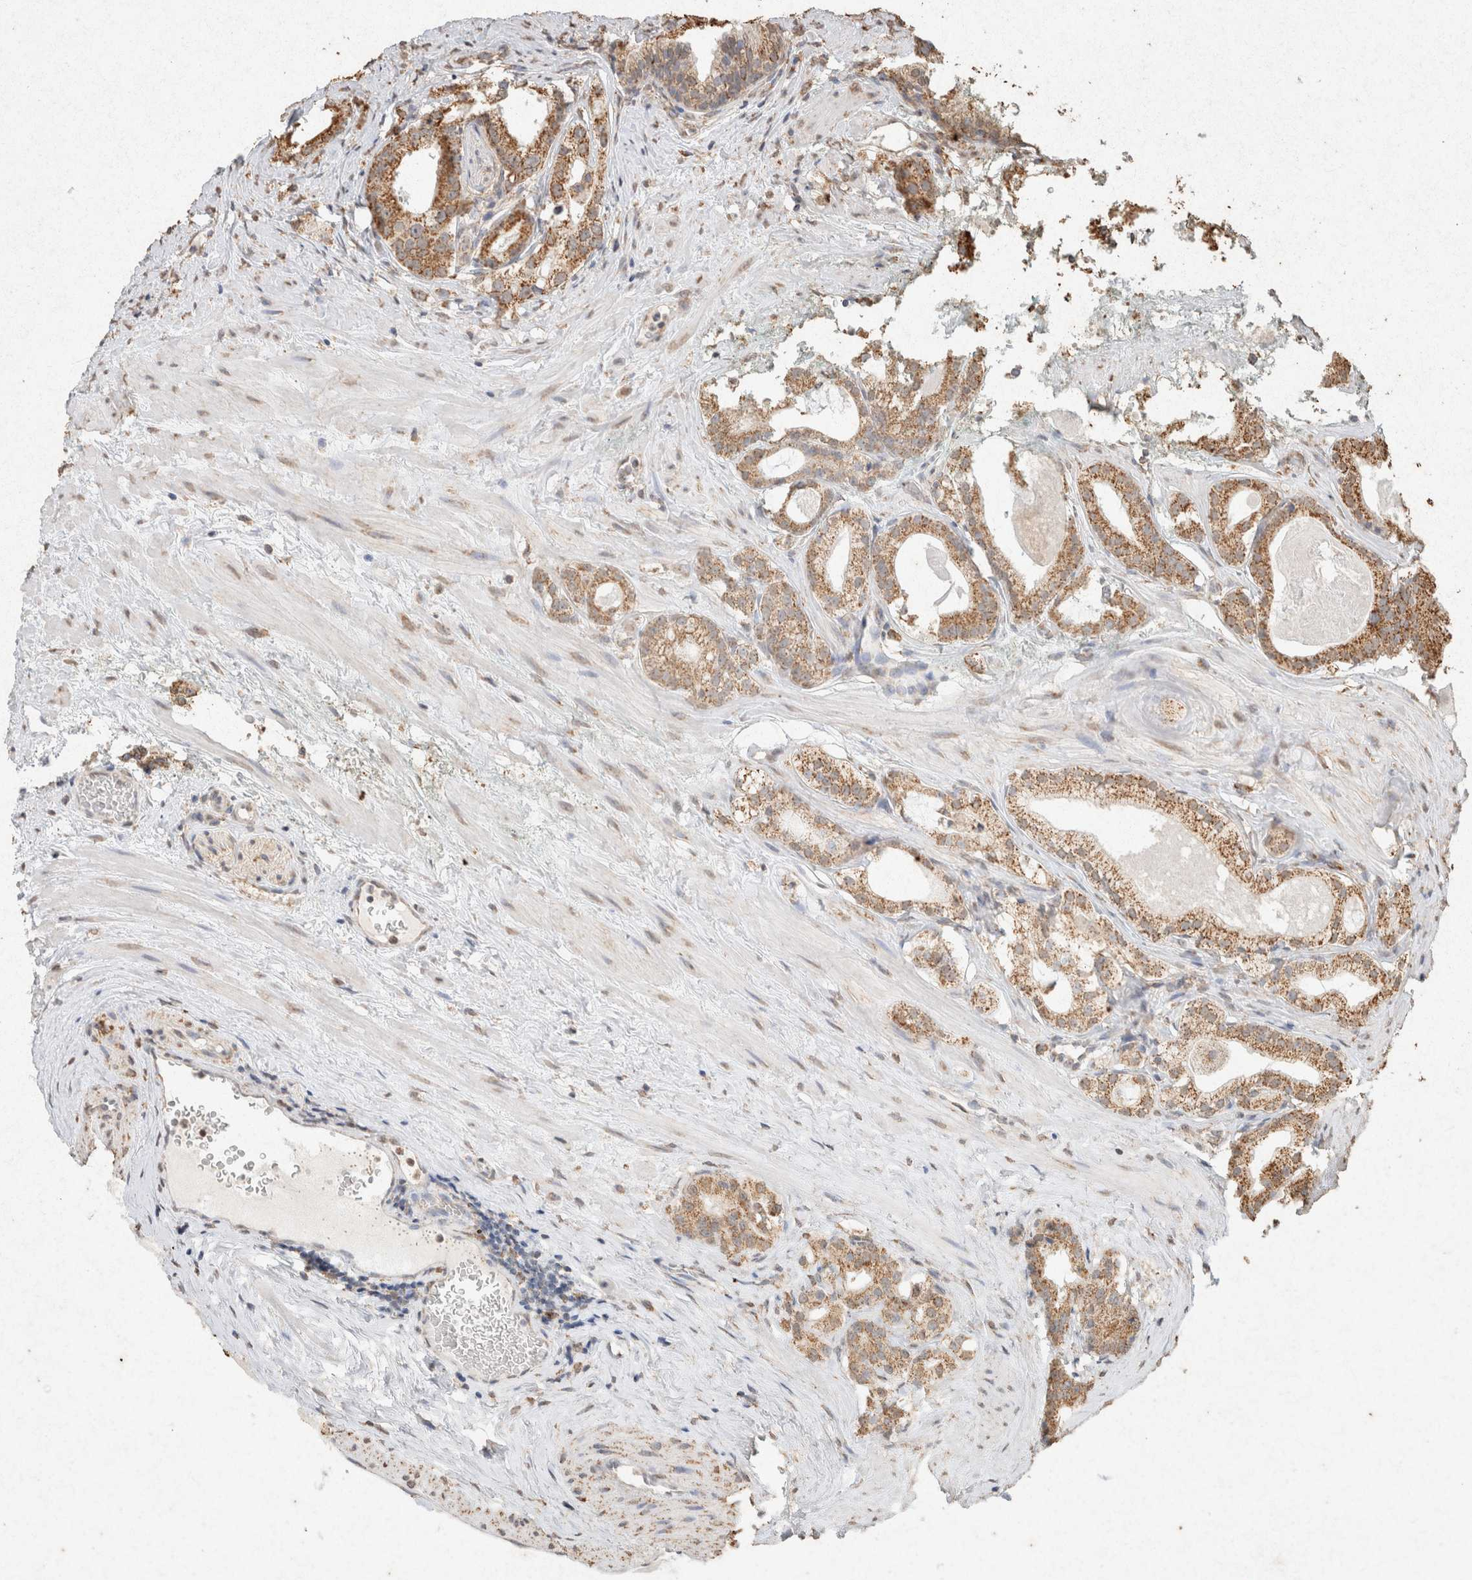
{"staining": {"intensity": "strong", "quantity": ">75%", "location": "cytoplasmic/membranous"}, "tissue": "prostate cancer", "cell_type": "Tumor cells", "image_type": "cancer", "snomed": [{"axis": "morphology", "description": "Adenocarcinoma, Low grade"}, {"axis": "topography", "description": "Prostate"}], "caption": "Strong cytoplasmic/membranous staining is present in approximately >75% of tumor cells in prostate adenocarcinoma (low-grade).", "gene": "SDC2", "patient": {"sex": "male", "age": 59}}